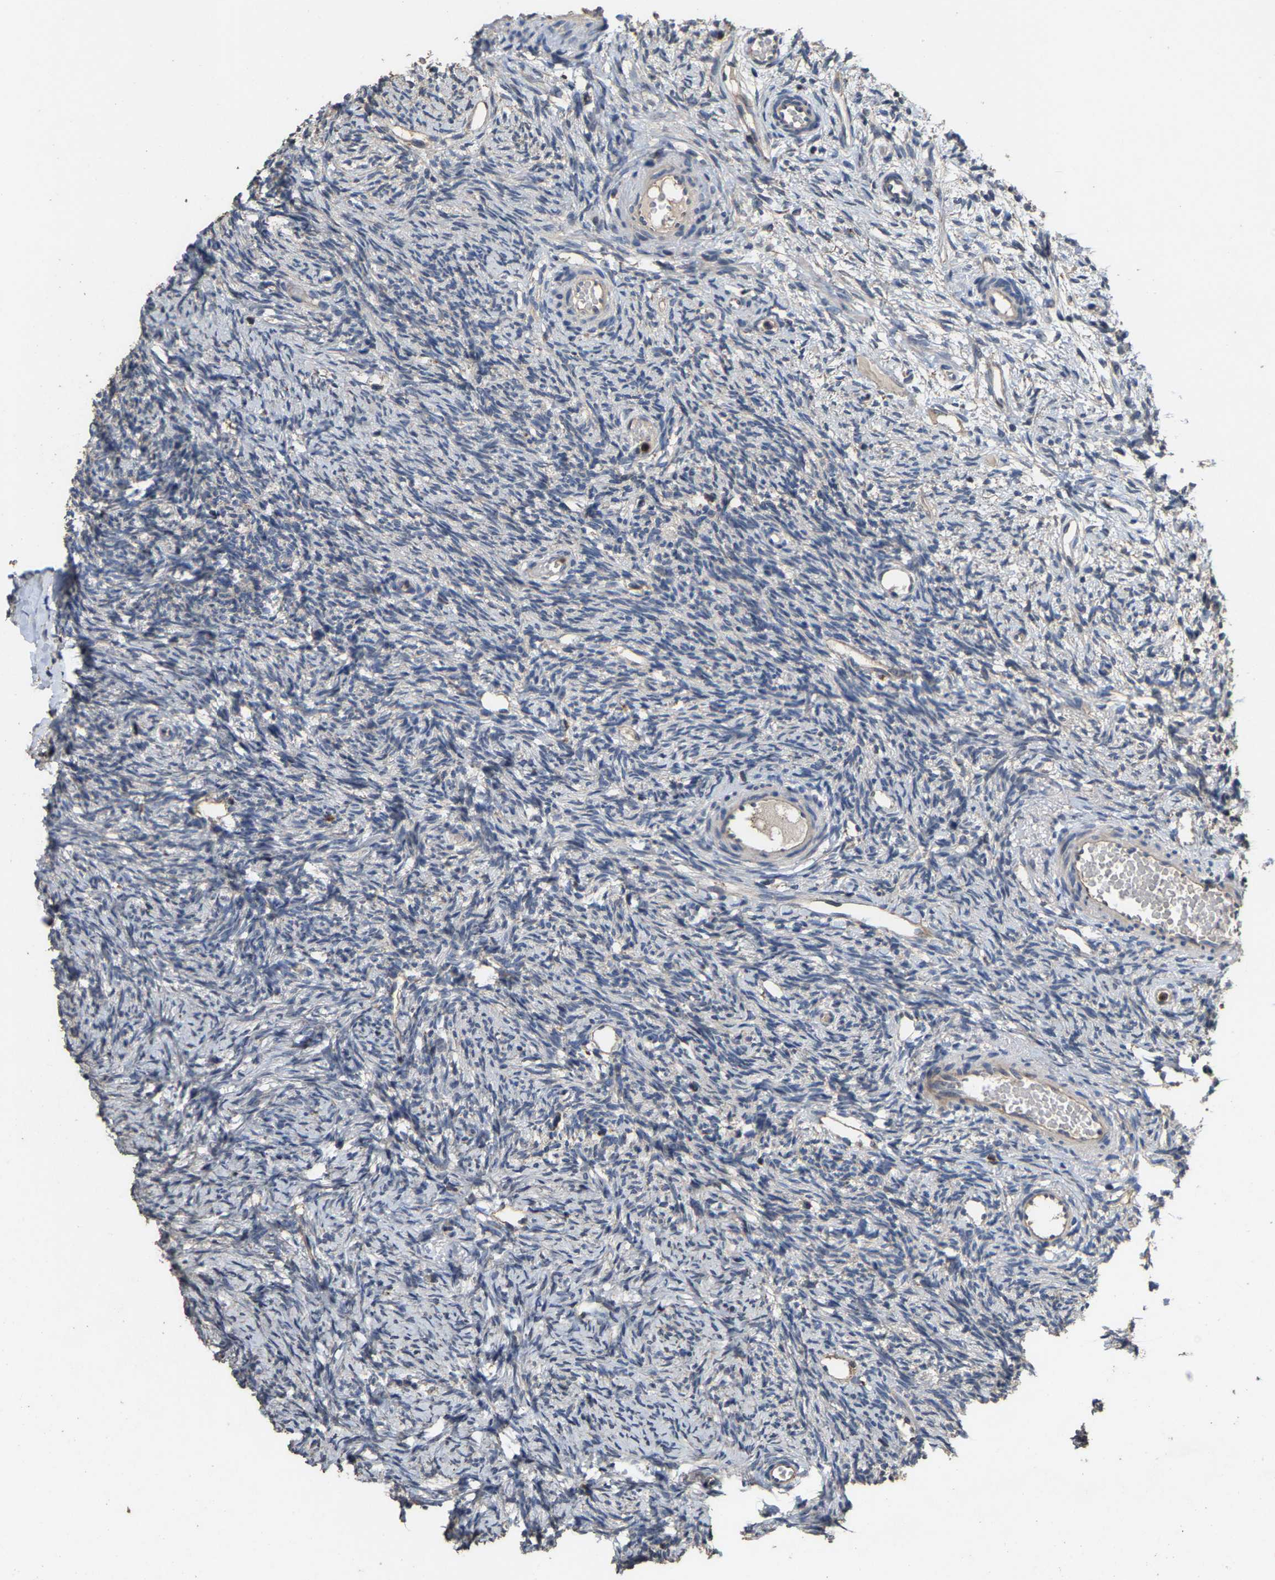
{"staining": {"intensity": "negative", "quantity": "none", "location": "none"}, "tissue": "ovary", "cell_type": "Ovarian stroma cells", "image_type": "normal", "snomed": [{"axis": "morphology", "description": "Normal tissue, NOS"}, {"axis": "topography", "description": "Ovary"}], "caption": "Normal ovary was stained to show a protein in brown. There is no significant positivity in ovarian stroma cells. (Immunohistochemistry, brightfield microscopy, high magnification).", "gene": "TDRKH", "patient": {"sex": "female", "age": 33}}